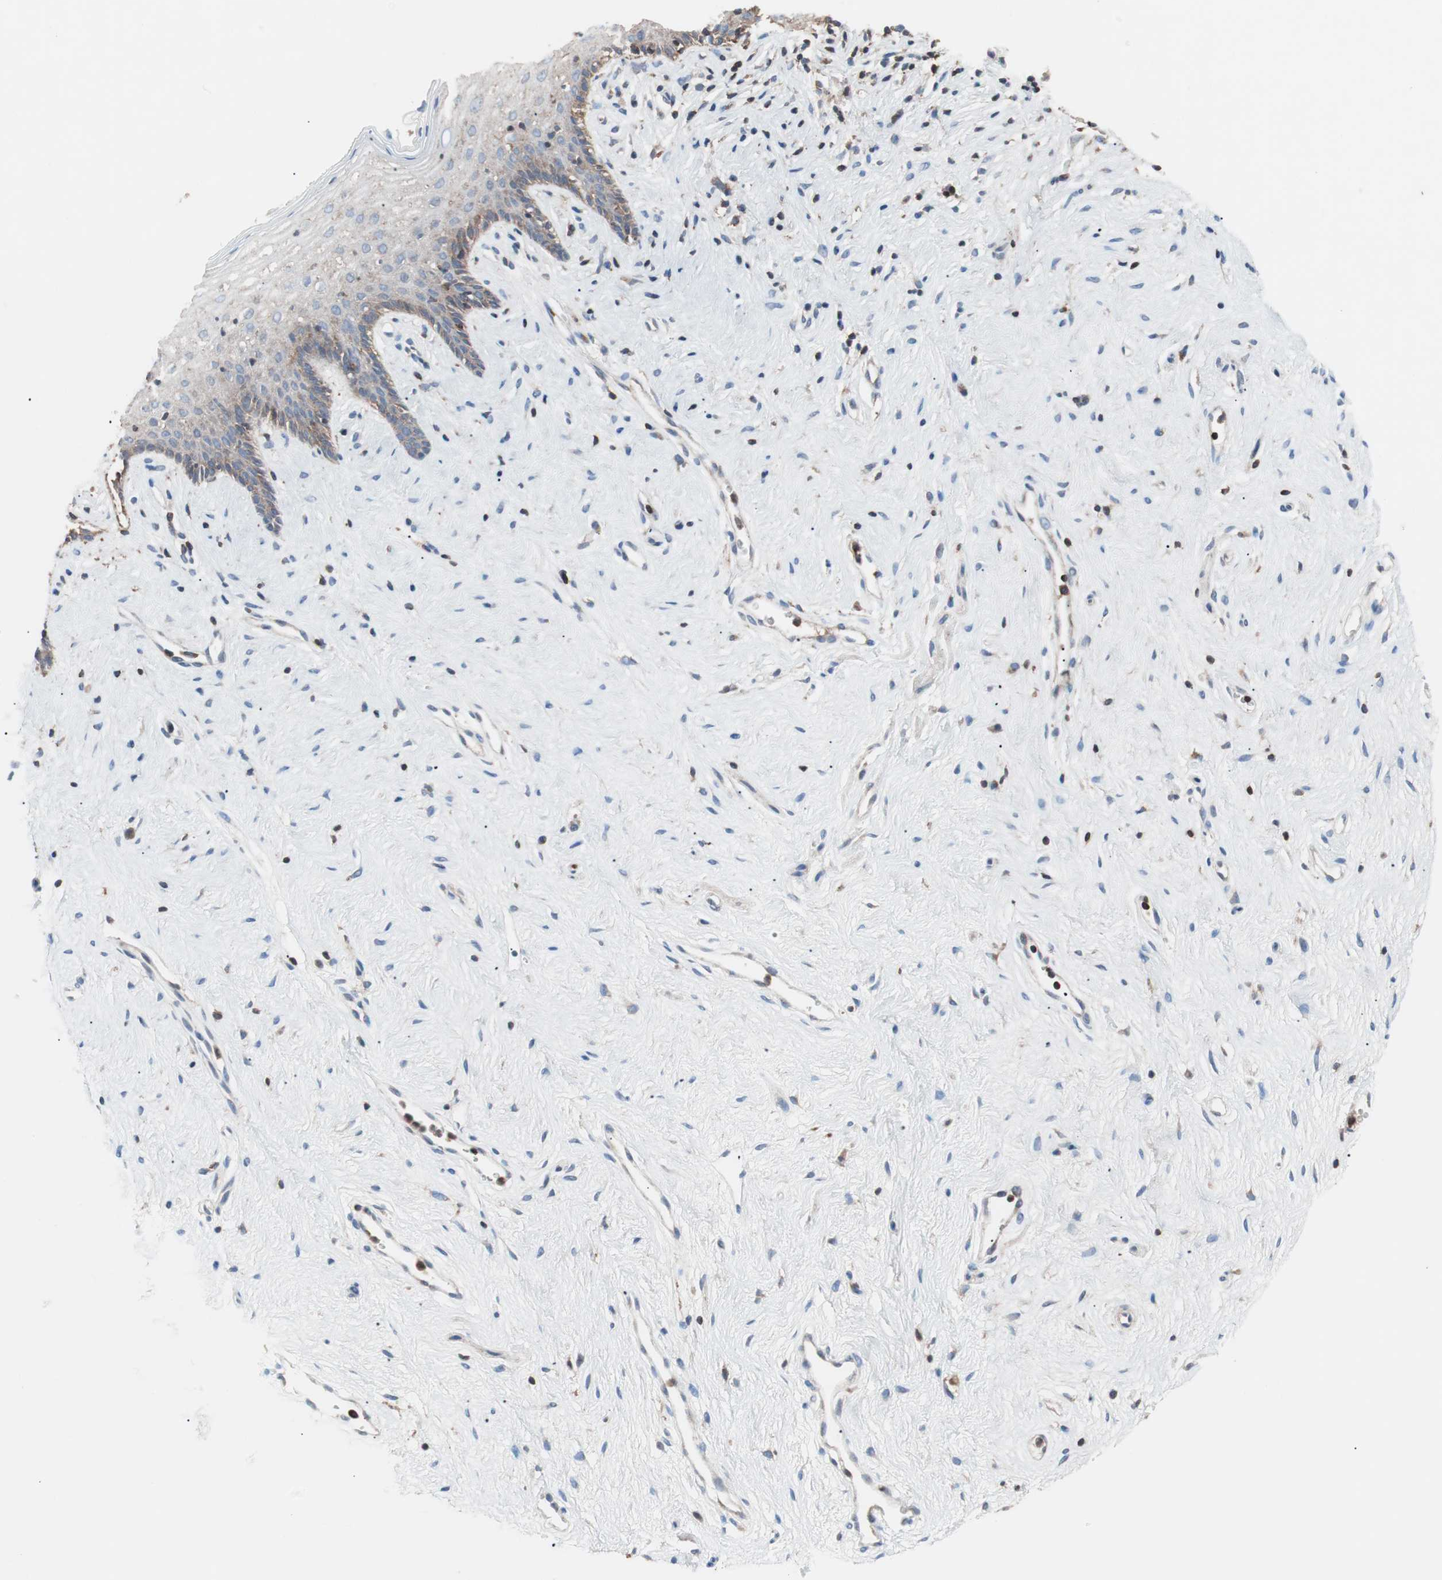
{"staining": {"intensity": "moderate", "quantity": "25%-75%", "location": "cytoplasmic/membranous"}, "tissue": "vagina", "cell_type": "Squamous epithelial cells", "image_type": "normal", "snomed": [{"axis": "morphology", "description": "Normal tissue, NOS"}, {"axis": "topography", "description": "Vagina"}], "caption": "Protein expression analysis of benign vagina exhibits moderate cytoplasmic/membranous expression in about 25%-75% of squamous epithelial cells. (Stains: DAB (3,3'-diaminobenzidine) in brown, nuclei in blue, Microscopy: brightfield microscopy at high magnification).", "gene": "PIK3R1", "patient": {"sex": "female", "age": 44}}